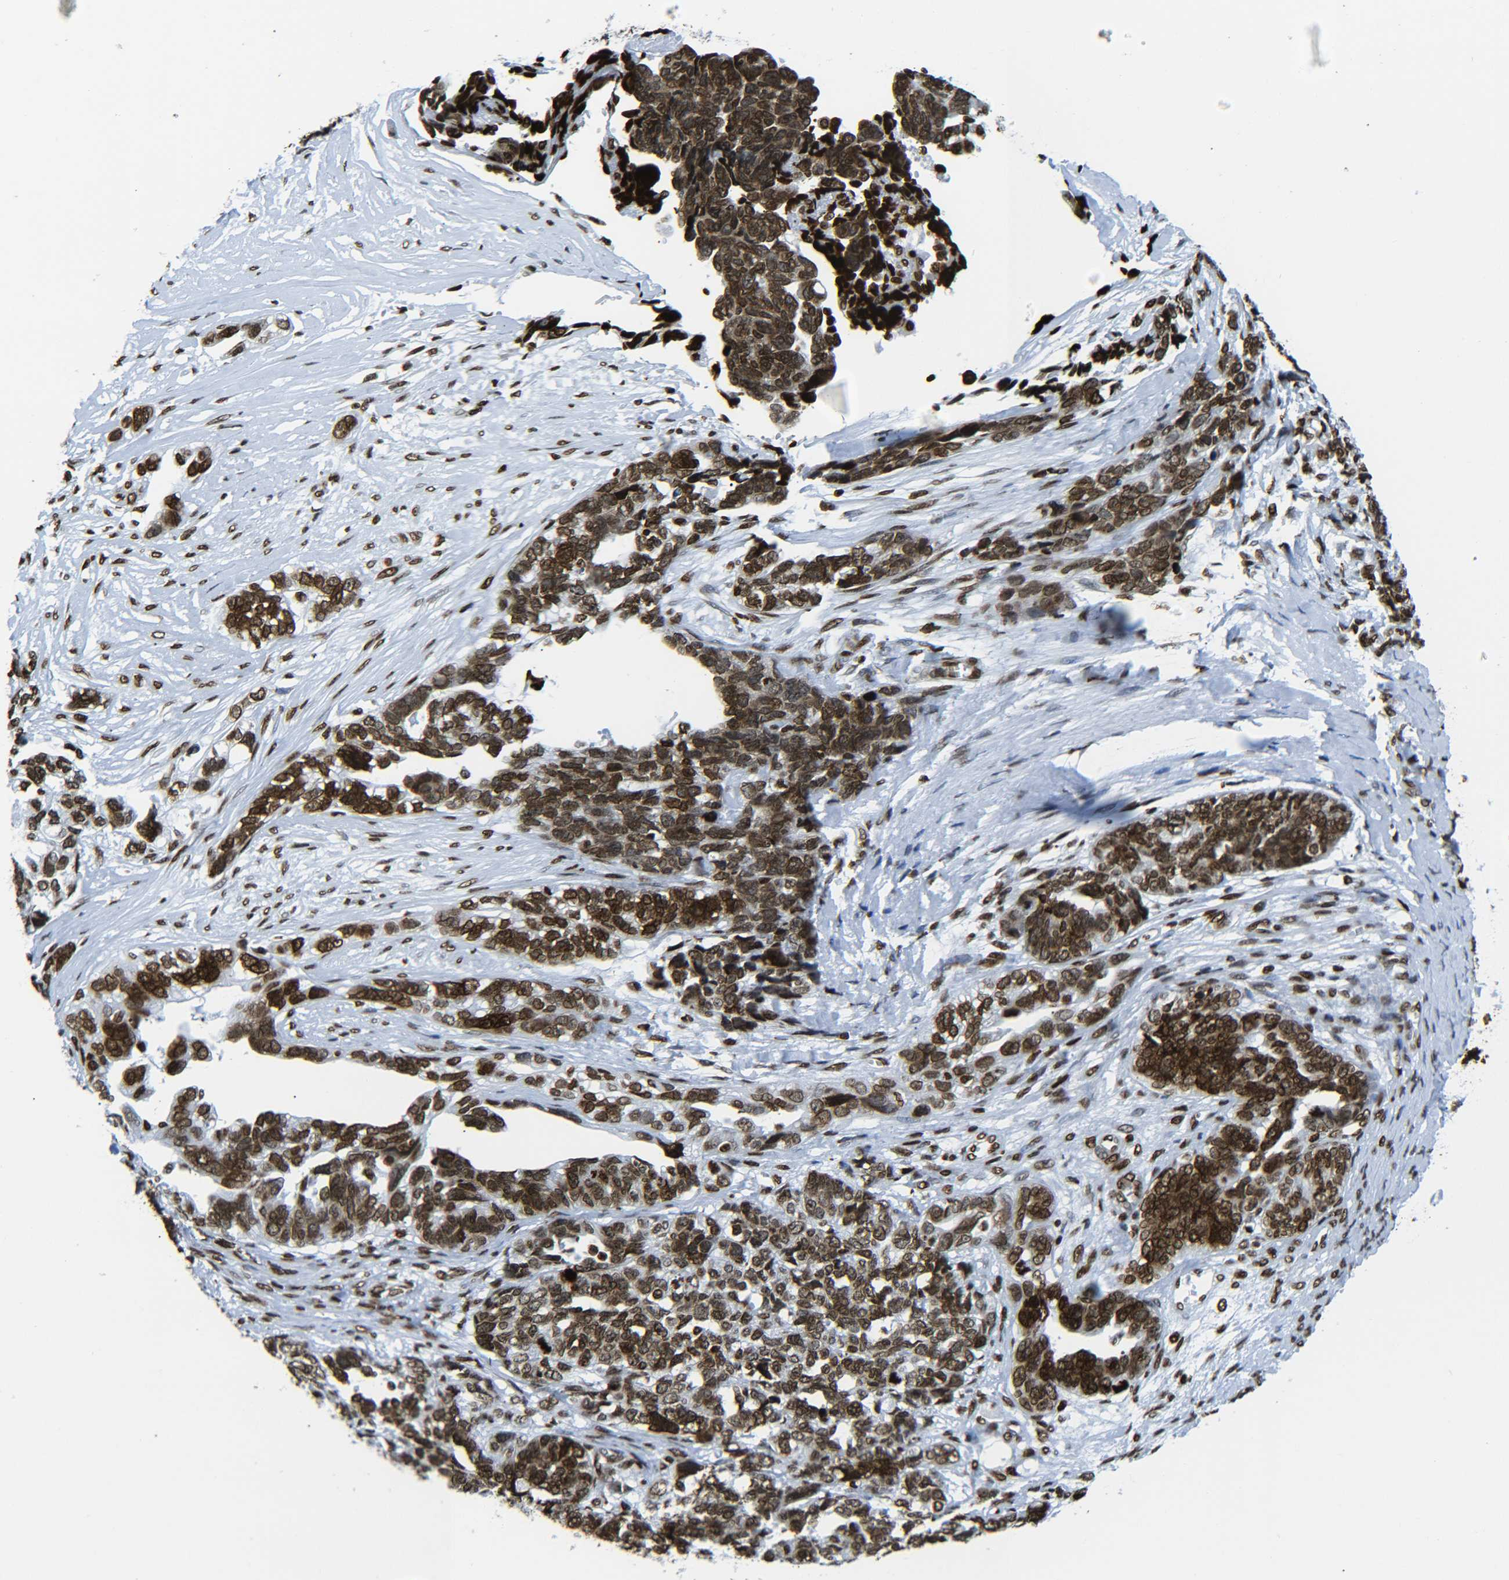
{"staining": {"intensity": "strong", "quantity": ">75%", "location": "nuclear"}, "tissue": "ovarian cancer", "cell_type": "Tumor cells", "image_type": "cancer", "snomed": [{"axis": "morphology", "description": "Cystadenocarcinoma, serous, NOS"}, {"axis": "topography", "description": "Ovary"}], "caption": "IHC image of neoplastic tissue: human serous cystadenocarcinoma (ovarian) stained using immunohistochemistry displays high levels of strong protein expression localized specifically in the nuclear of tumor cells, appearing as a nuclear brown color.", "gene": "H2AX", "patient": {"sex": "female", "age": 79}}